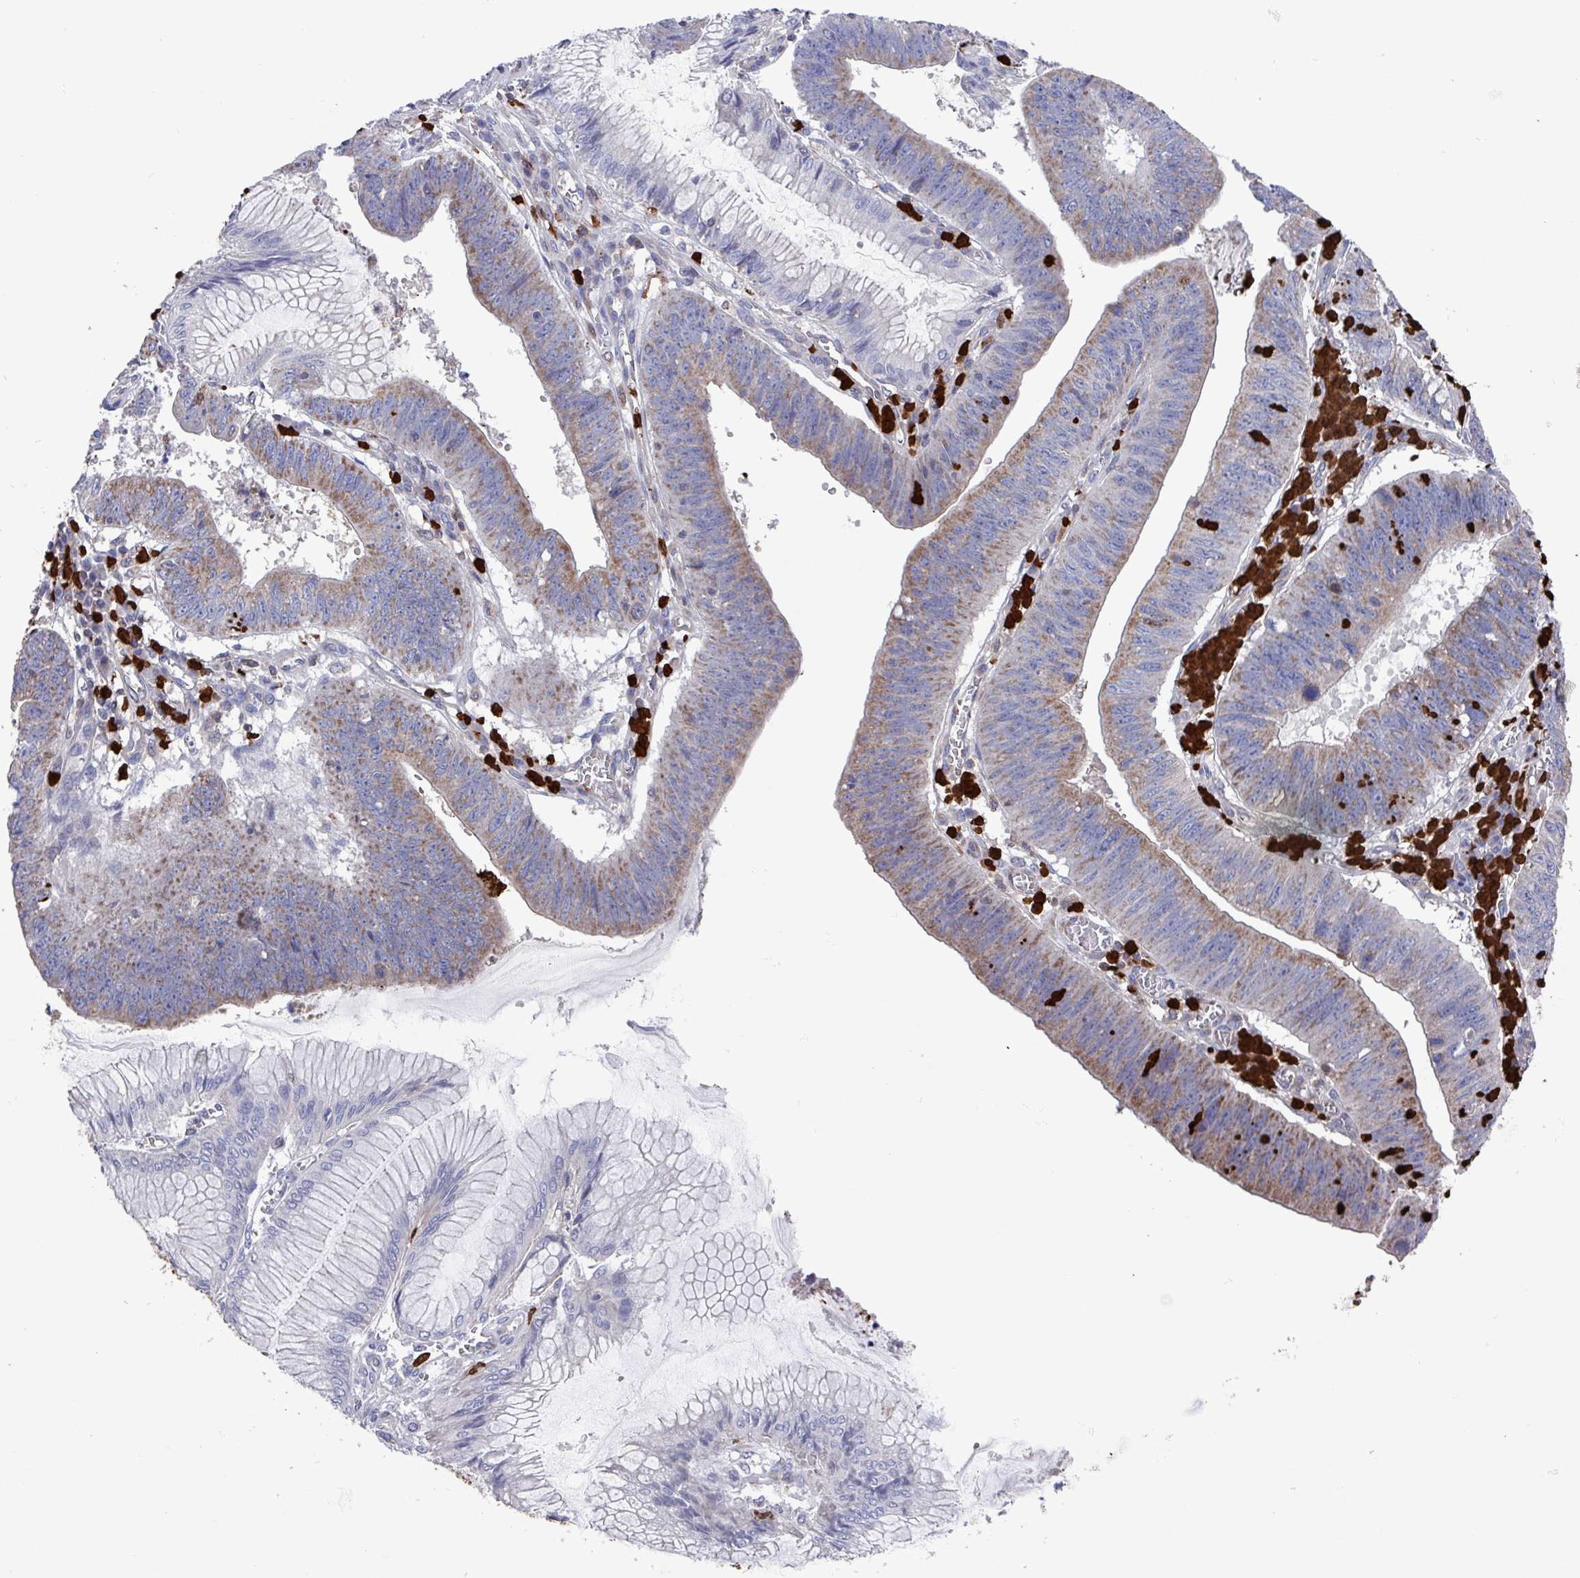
{"staining": {"intensity": "moderate", "quantity": ">75%", "location": "cytoplasmic/membranous"}, "tissue": "stomach cancer", "cell_type": "Tumor cells", "image_type": "cancer", "snomed": [{"axis": "morphology", "description": "Adenocarcinoma, NOS"}, {"axis": "topography", "description": "Stomach"}], "caption": "The immunohistochemical stain shows moderate cytoplasmic/membranous expression in tumor cells of stomach adenocarcinoma tissue.", "gene": "UQCC2", "patient": {"sex": "male", "age": 59}}